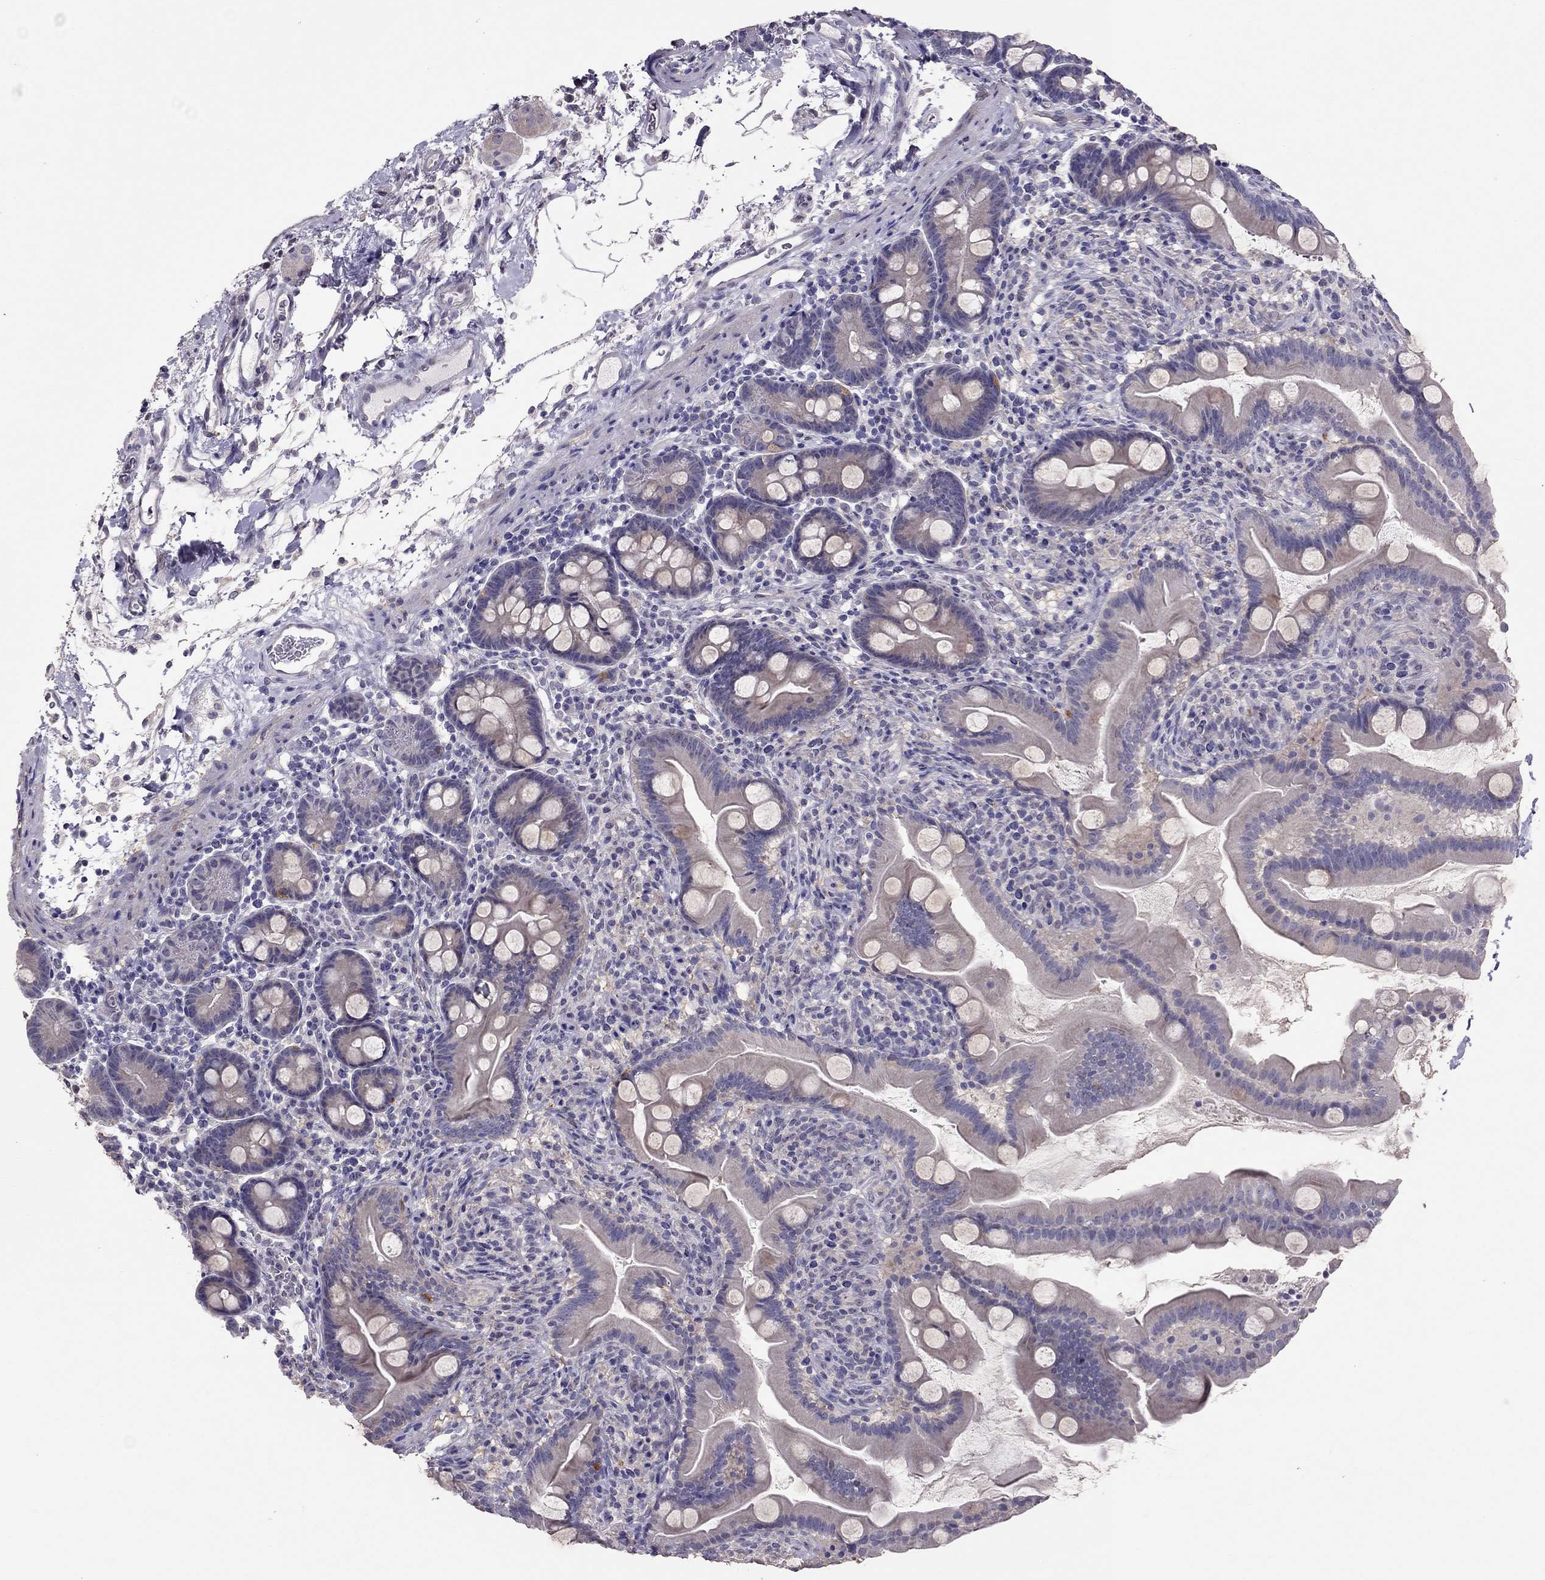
{"staining": {"intensity": "negative", "quantity": "none", "location": "none"}, "tissue": "small intestine", "cell_type": "Glandular cells", "image_type": "normal", "snomed": [{"axis": "morphology", "description": "Normal tissue, NOS"}, {"axis": "topography", "description": "Small intestine"}], "caption": "This is an immunohistochemistry micrograph of unremarkable human small intestine. There is no staining in glandular cells.", "gene": "LRRC46", "patient": {"sex": "female", "age": 44}}